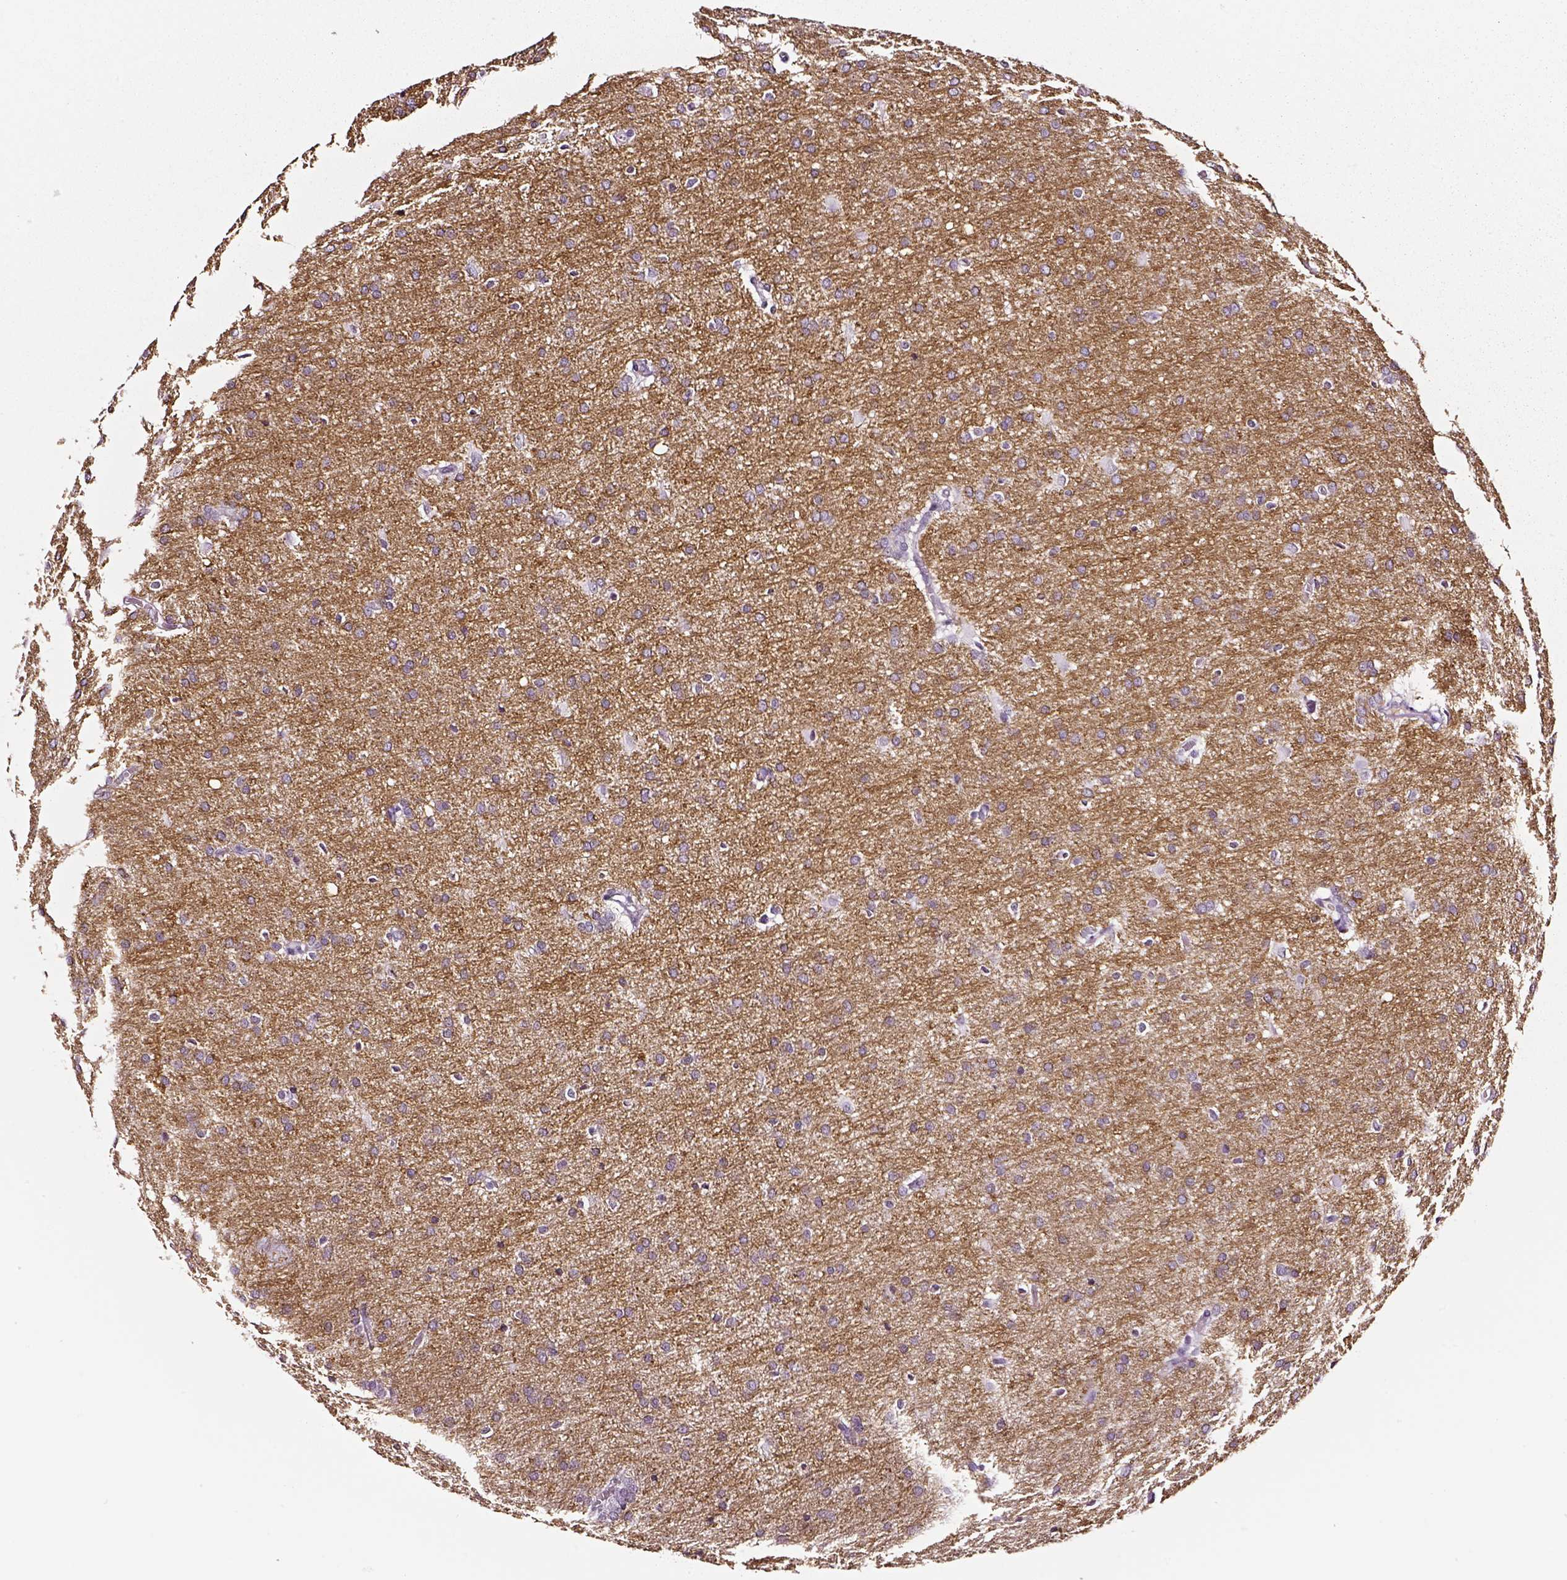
{"staining": {"intensity": "negative", "quantity": "none", "location": "none"}, "tissue": "glioma", "cell_type": "Tumor cells", "image_type": "cancer", "snomed": [{"axis": "morphology", "description": "Glioma, malignant, Low grade"}, {"axis": "topography", "description": "Brain"}], "caption": "Immunohistochemical staining of malignant low-grade glioma exhibits no significant positivity in tumor cells.", "gene": "SMIM17", "patient": {"sex": "female", "age": 32}}